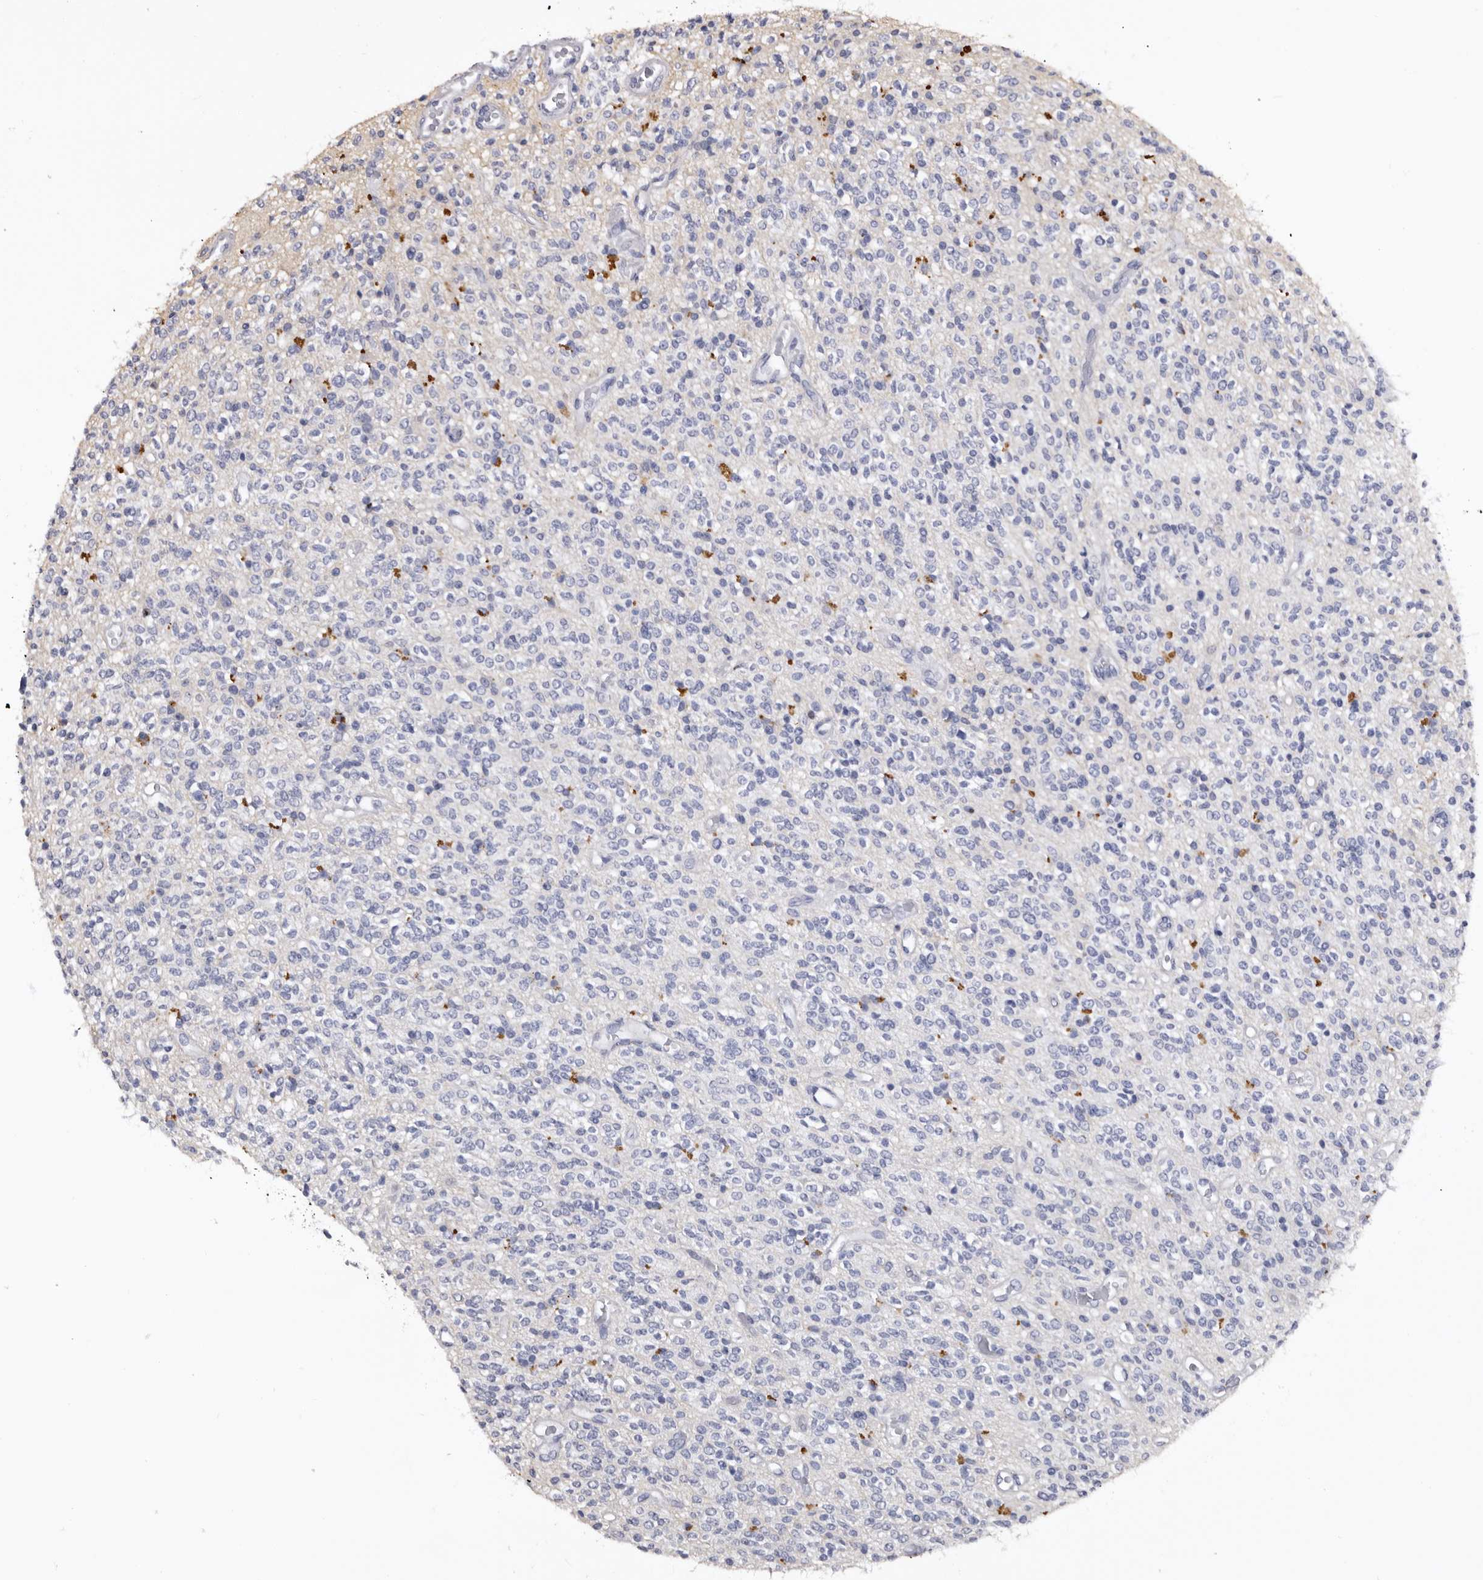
{"staining": {"intensity": "negative", "quantity": "none", "location": "none"}, "tissue": "glioma", "cell_type": "Tumor cells", "image_type": "cancer", "snomed": [{"axis": "morphology", "description": "Glioma, malignant, High grade"}, {"axis": "topography", "description": "Brain"}], "caption": "Immunohistochemistry (IHC) photomicrograph of neoplastic tissue: high-grade glioma (malignant) stained with DAB (3,3'-diaminobenzidine) demonstrates no significant protein expression in tumor cells.", "gene": "SLC10A4", "patient": {"sex": "male", "age": 34}}